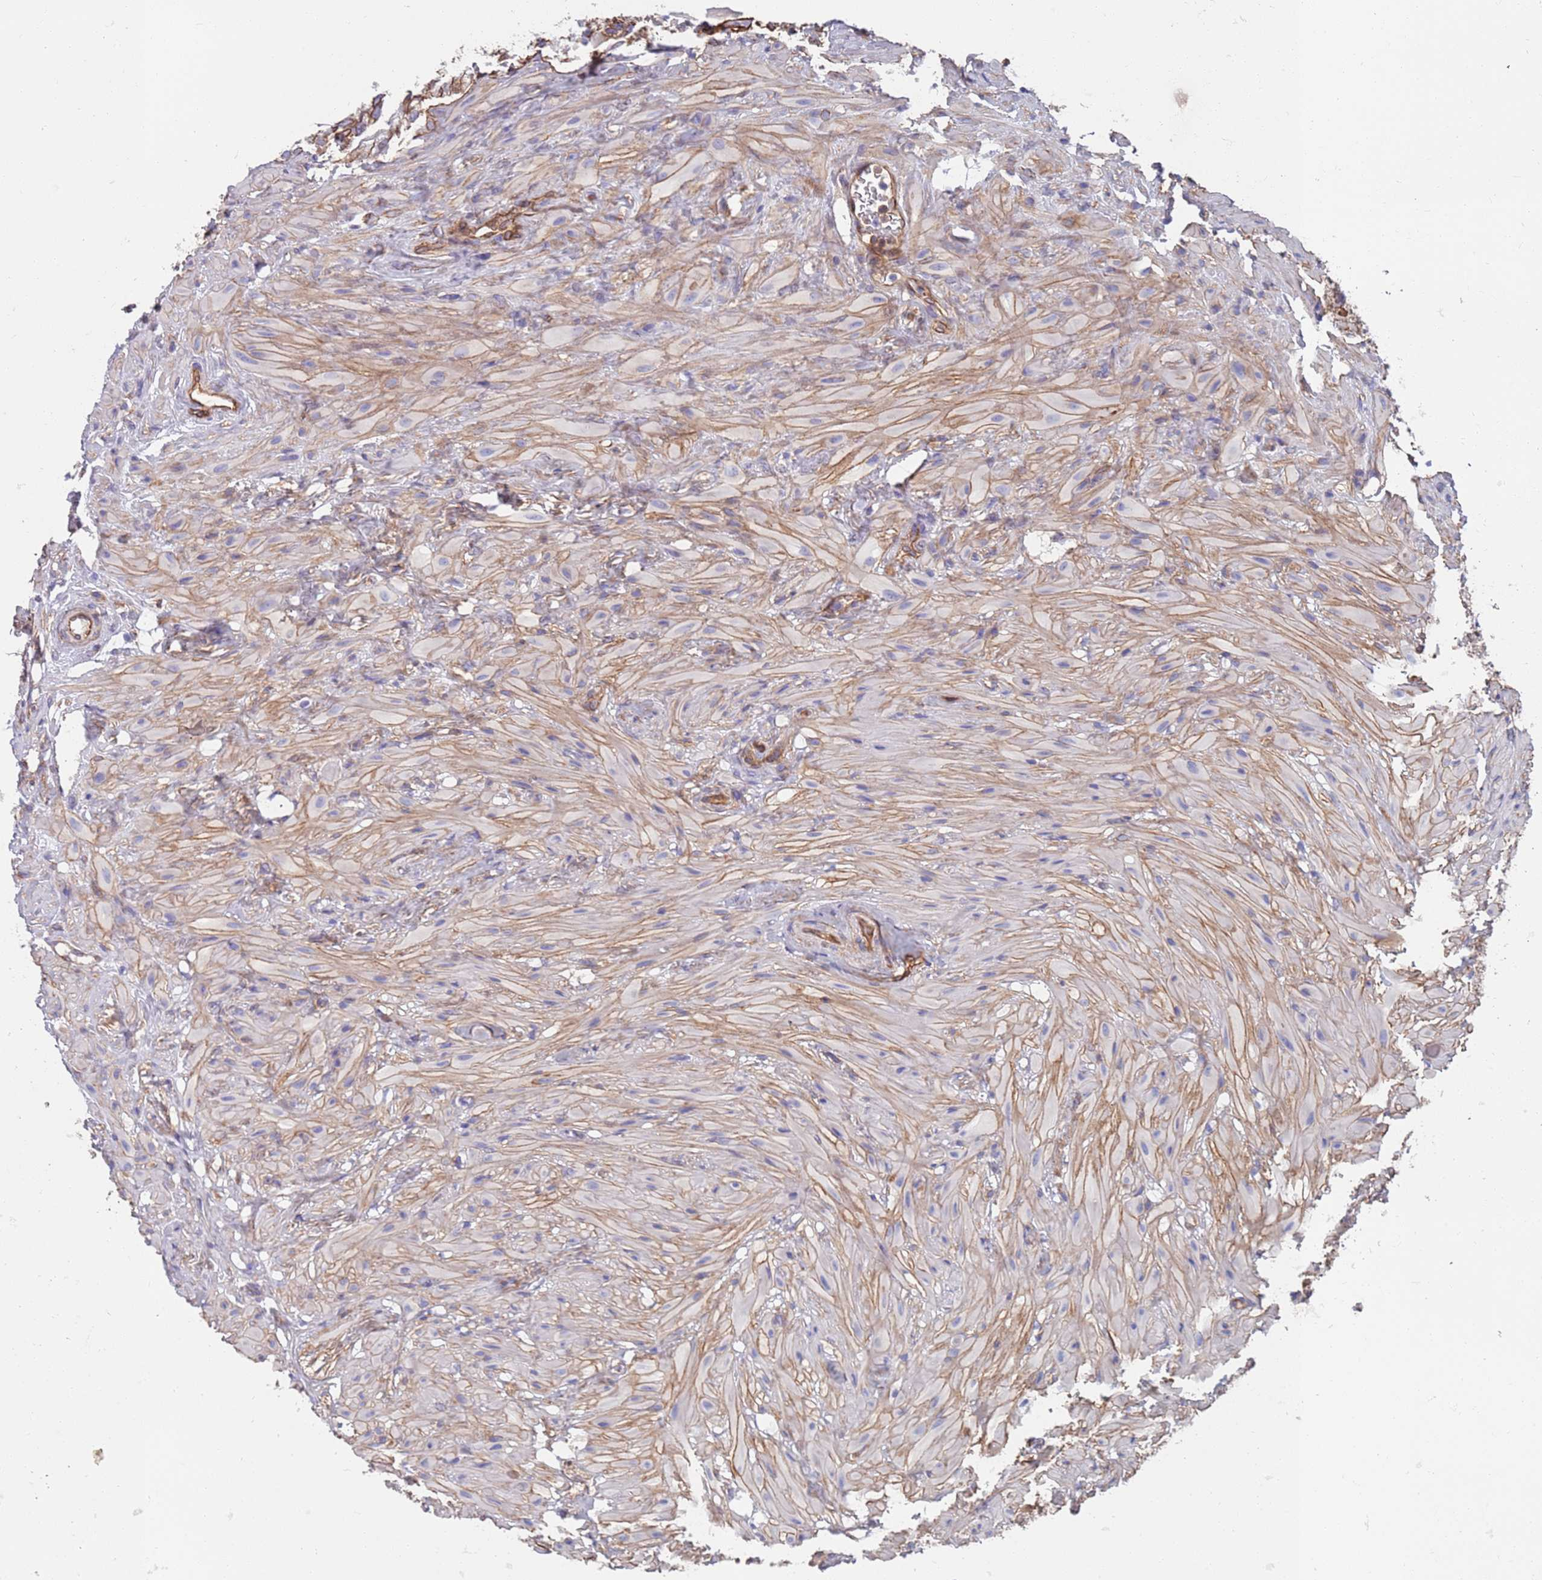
{"staining": {"intensity": "moderate", "quantity": ">75%", "location": "cytoplasmic/membranous"}, "tissue": "seminal vesicle", "cell_type": "Glandular cells", "image_type": "normal", "snomed": [{"axis": "morphology", "description": "Normal tissue, NOS"}, {"axis": "topography", "description": "Seminal veicle"}], "caption": "Seminal vesicle was stained to show a protein in brown. There is medium levels of moderate cytoplasmic/membranous positivity in approximately >75% of glandular cells. (DAB (3,3'-diaminobenzidine) = brown stain, brightfield microscopy at high magnification).", "gene": "JAKMIP2", "patient": {"sex": "male", "age": 60}}